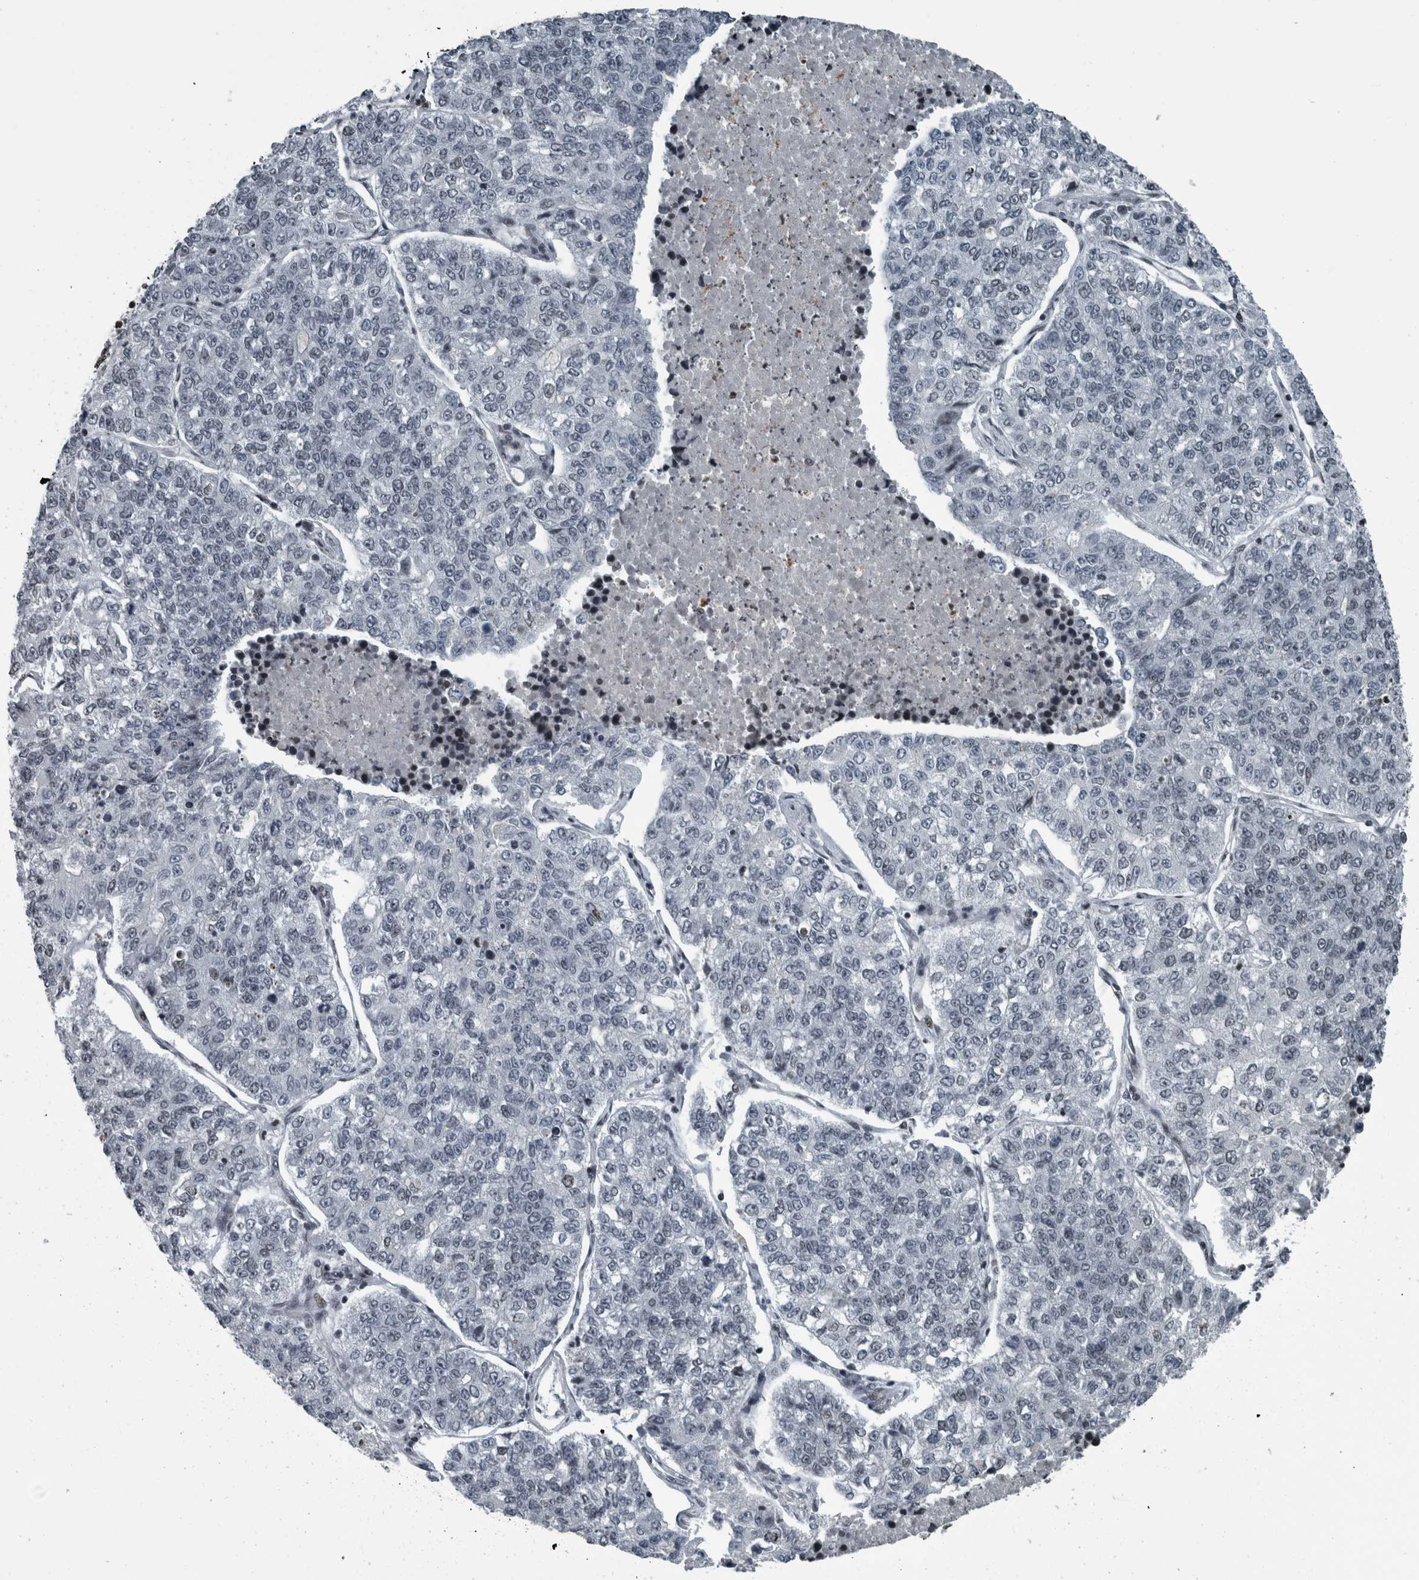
{"staining": {"intensity": "negative", "quantity": "none", "location": "none"}, "tissue": "lung cancer", "cell_type": "Tumor cells", "image_type": "cancer", "snomed": [{"axis": "morphology", "description": "Adenocarcinoma, NOS"}, {"axis": "topography", "description": "Lung"}], "caption": "IHC image of human lung cancer (adenocarcinoma) stained for a protein (brown), which reveals no positivity in tumor cells. (Brightfield microscopy of DAB immunohistochemistry at high magnification).", "gene": "UNC50", "patient": {"sex": "male", "age": 49}}